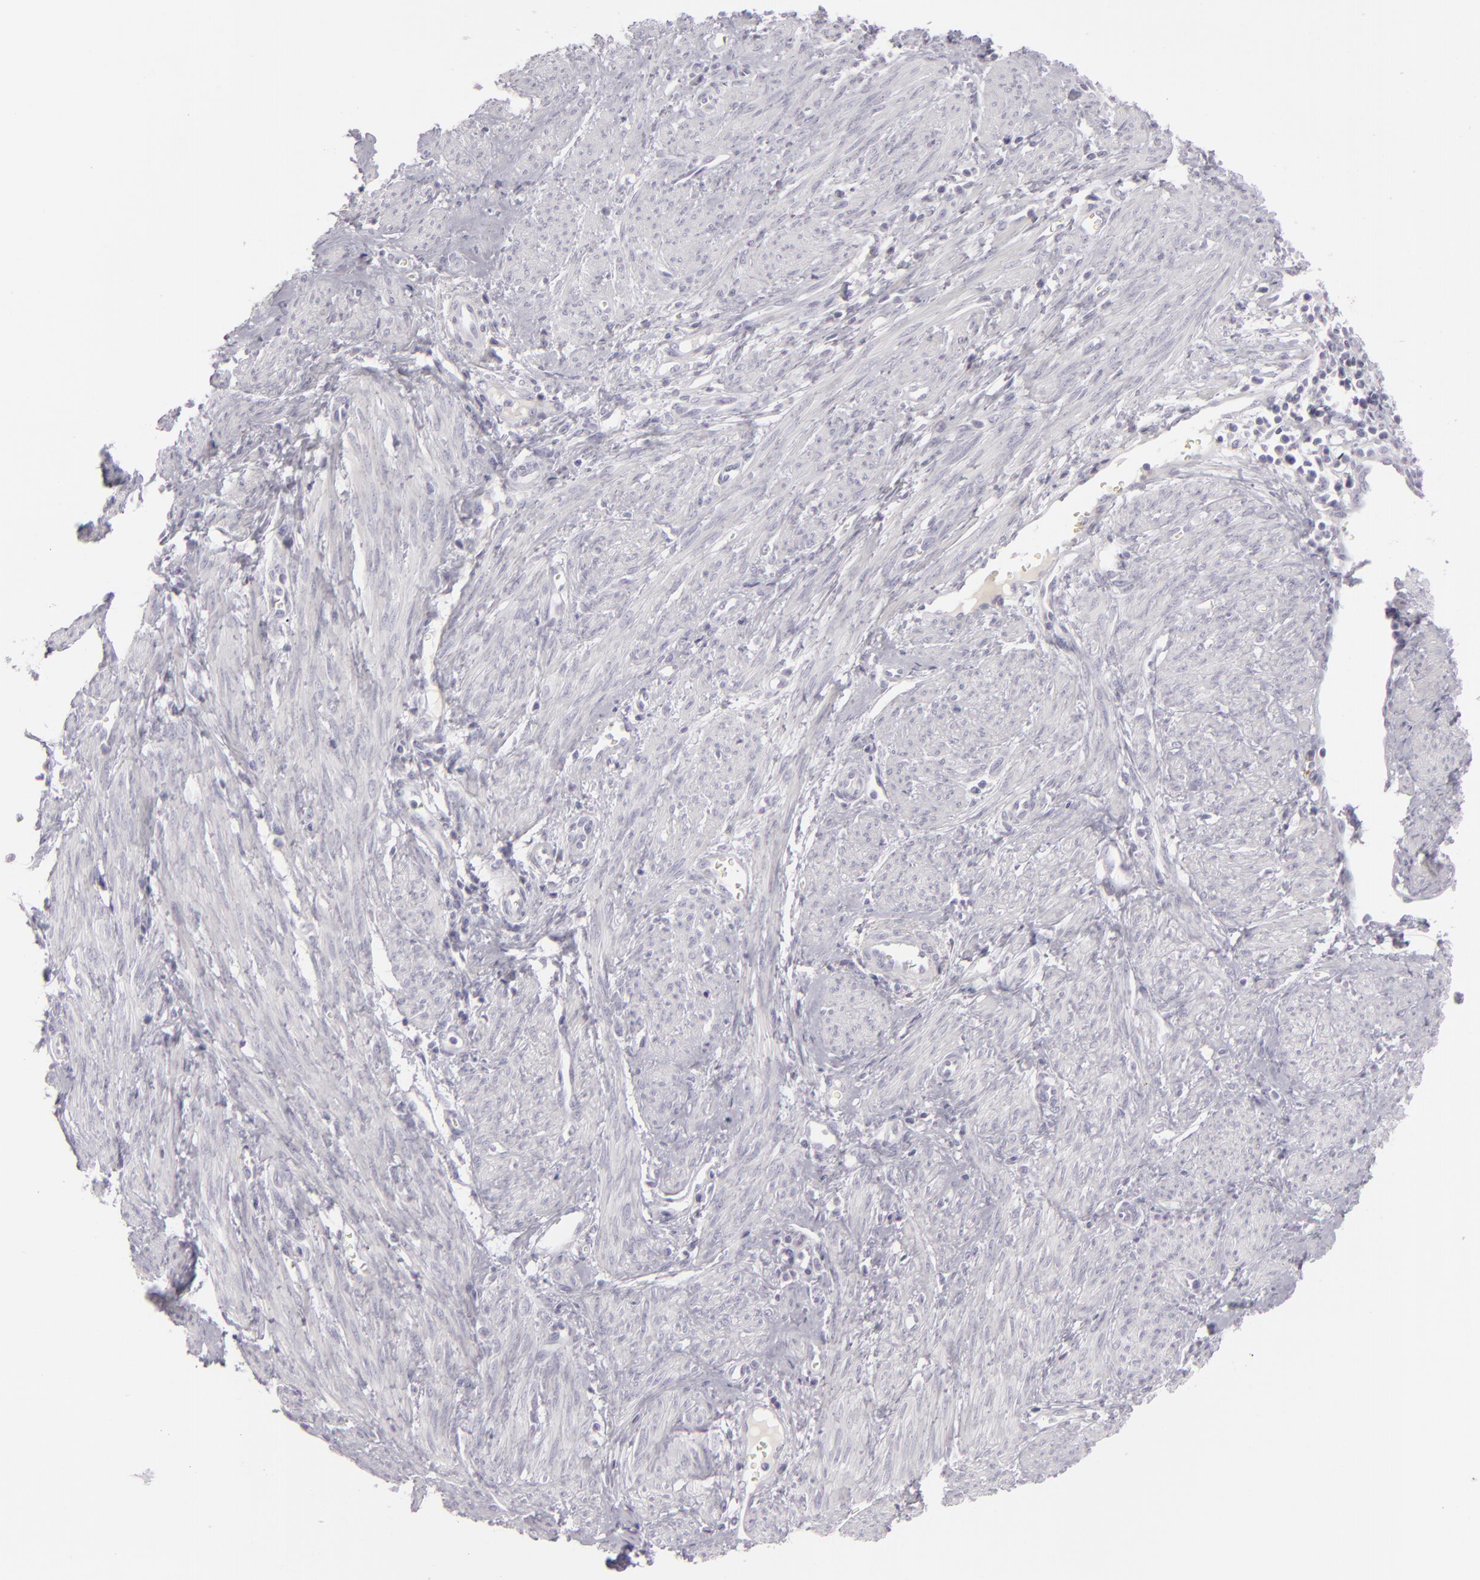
{"staining": {"intensity": "negative", "quantity": "none", "location": "none"}, "tissue": "endometrial cancer", "cell_type": "Tumor cells", "image_type": "cancer", "snomed": [{"axis": "morphology", "description": "Adenocarcinoma, NOS"}, {"axis": "topography", "description": "Endometrium"}], "caption": "Tumor cells show no significant positivity in adenocarcinoma (endometrial).", "gene": "CDX2", "patient": {"sex": "female", "age": 75}}